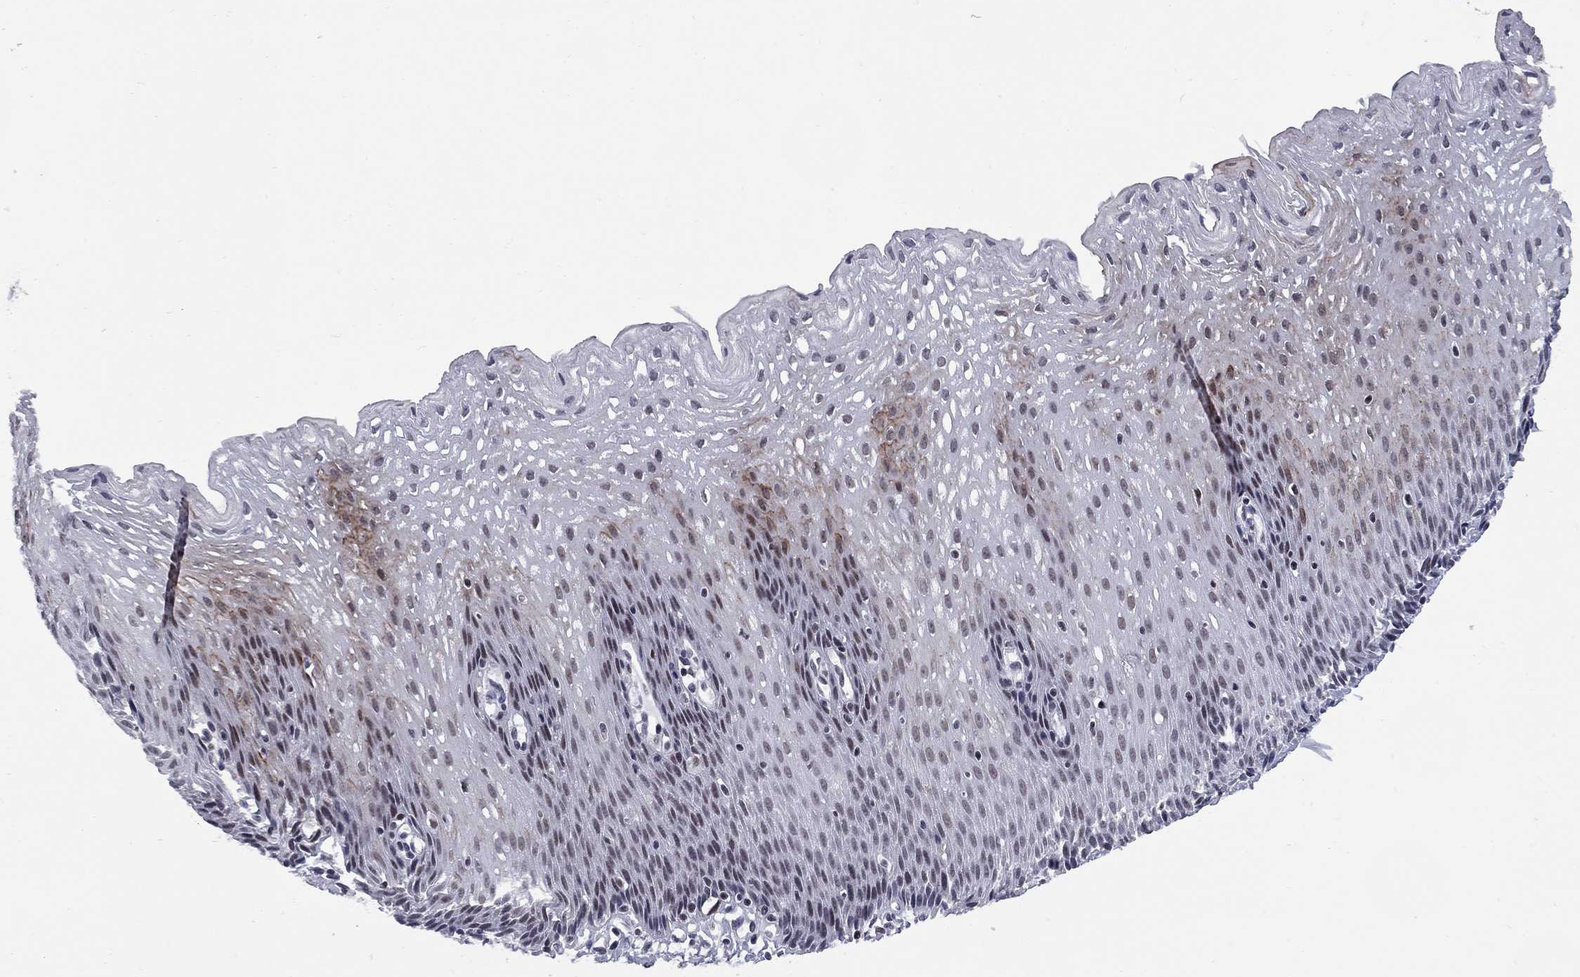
{"staining": {"intensity": "weak", "quantity": "<25%", "location": "nuclear"}, "tissue": "esophagus", "cell_type": "Squamous epithelial cells", "image_type": "normal", "snomed": [{"axis": "morphology", "description": "Normal tissue, NOS"}, {"axis": "topography", "description": "Esophagus"}], "caption": "Immunohistochemistry photomicrograph of benign esophagus stained for a protein (brown), which demonstrates no staining in squamous epithelial cells.", "gene": "TAF9", "patient": {"sex": "female", "age": 64}}